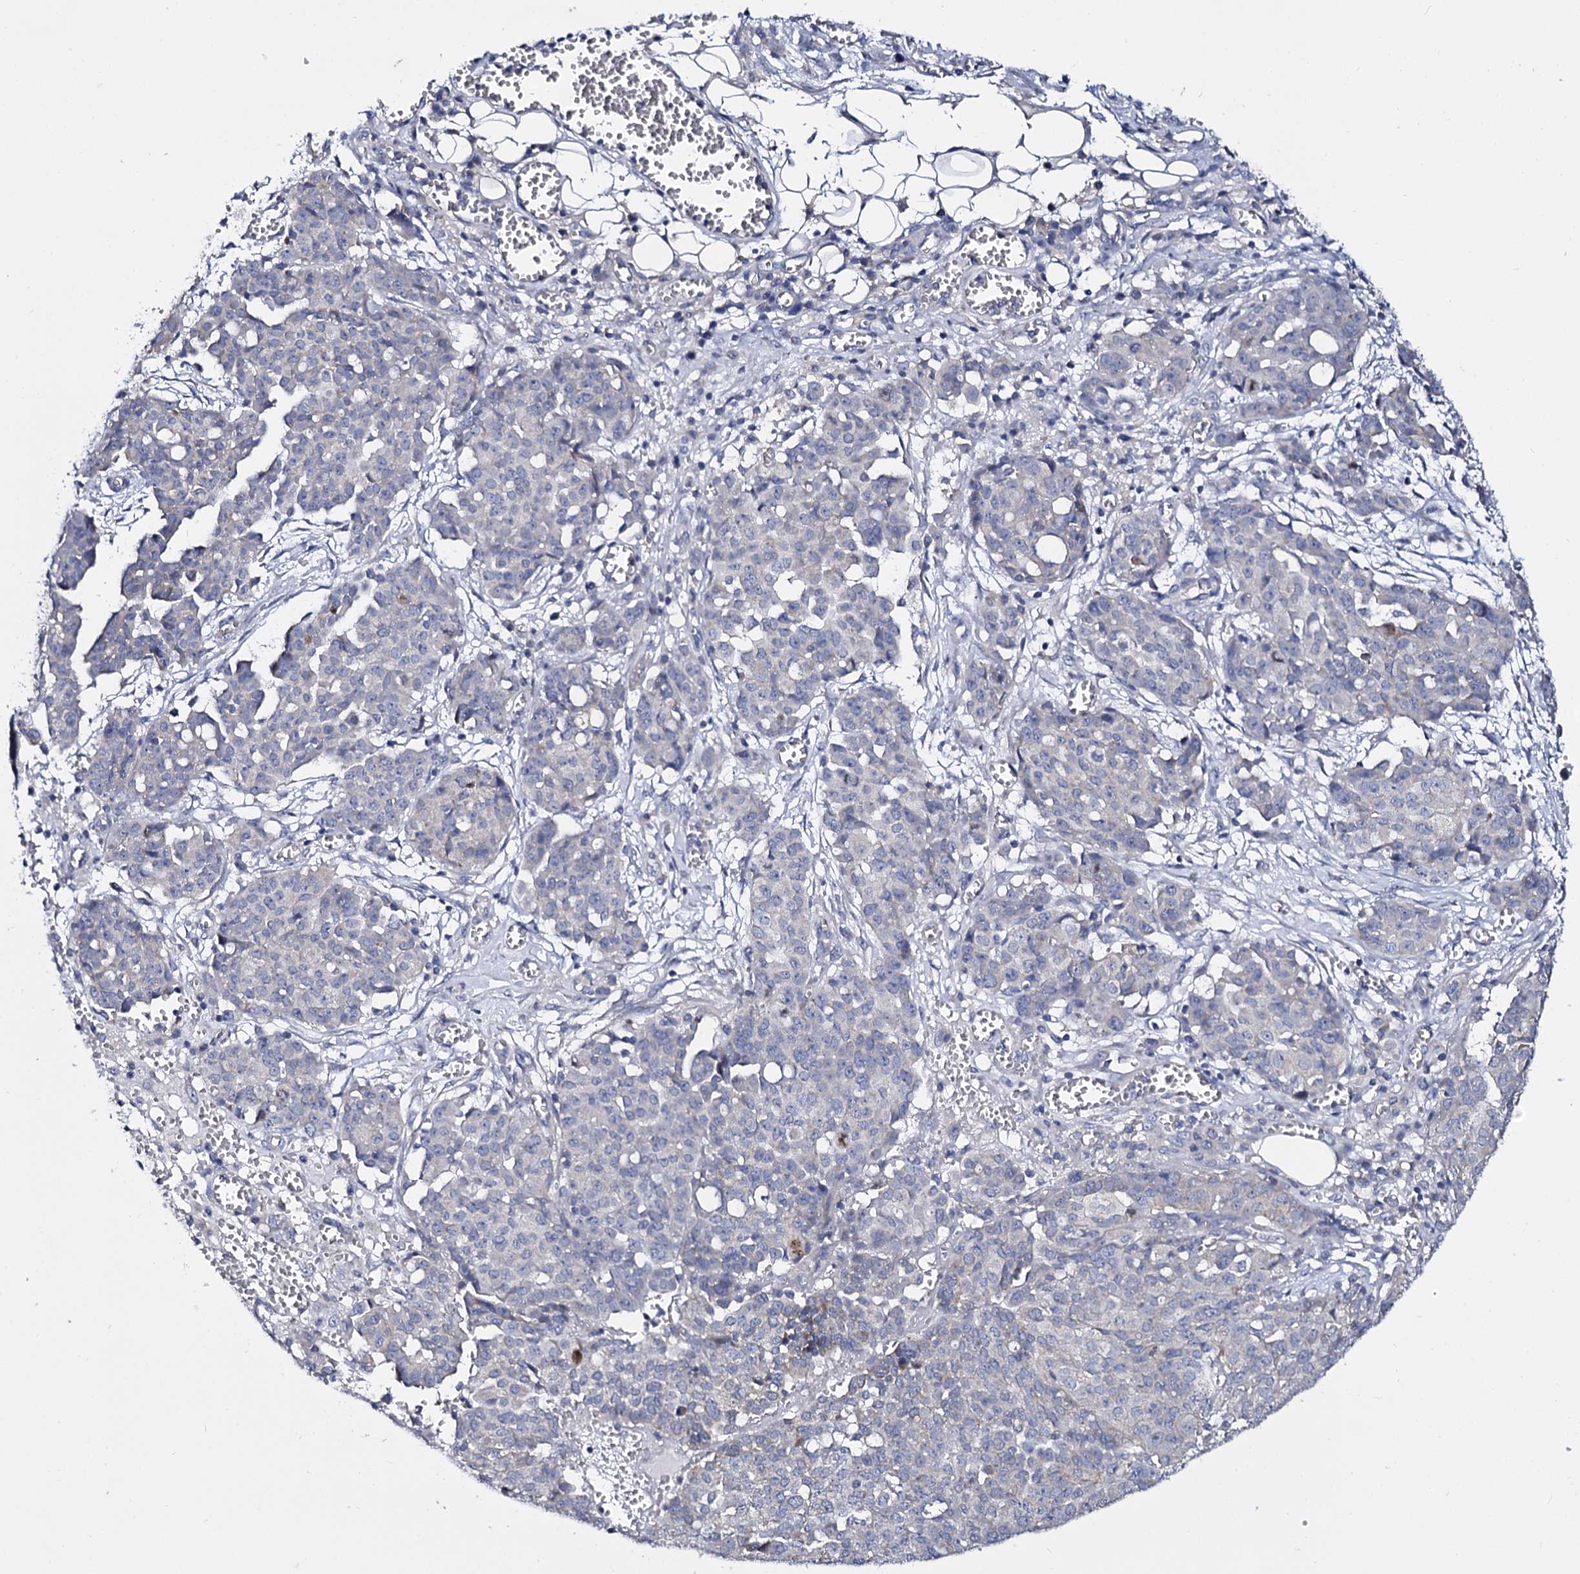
{"staining": {"intensity": "negative", "quantity": "none", "location": "none"}, "tissue": "ovarian cancer", "cell_type": "Tumor cells", "image_type": "cancer", "snomed": [{"axis": "morphology", "description": "Cystadenocarcinoma, serous, NOS"}, {"axis": "topography", "description": "Soft tissue"}, {"axis": "topography", "description": "Ovary"}], "caption": "Human serous cystadenocarcinoma (ovarian) stained for a protein using immunohistochemistry (IHC) exhibits no expression in tumor cells.", "gene": "PANX2", "patient": {"sex": "female", "age": 57}}